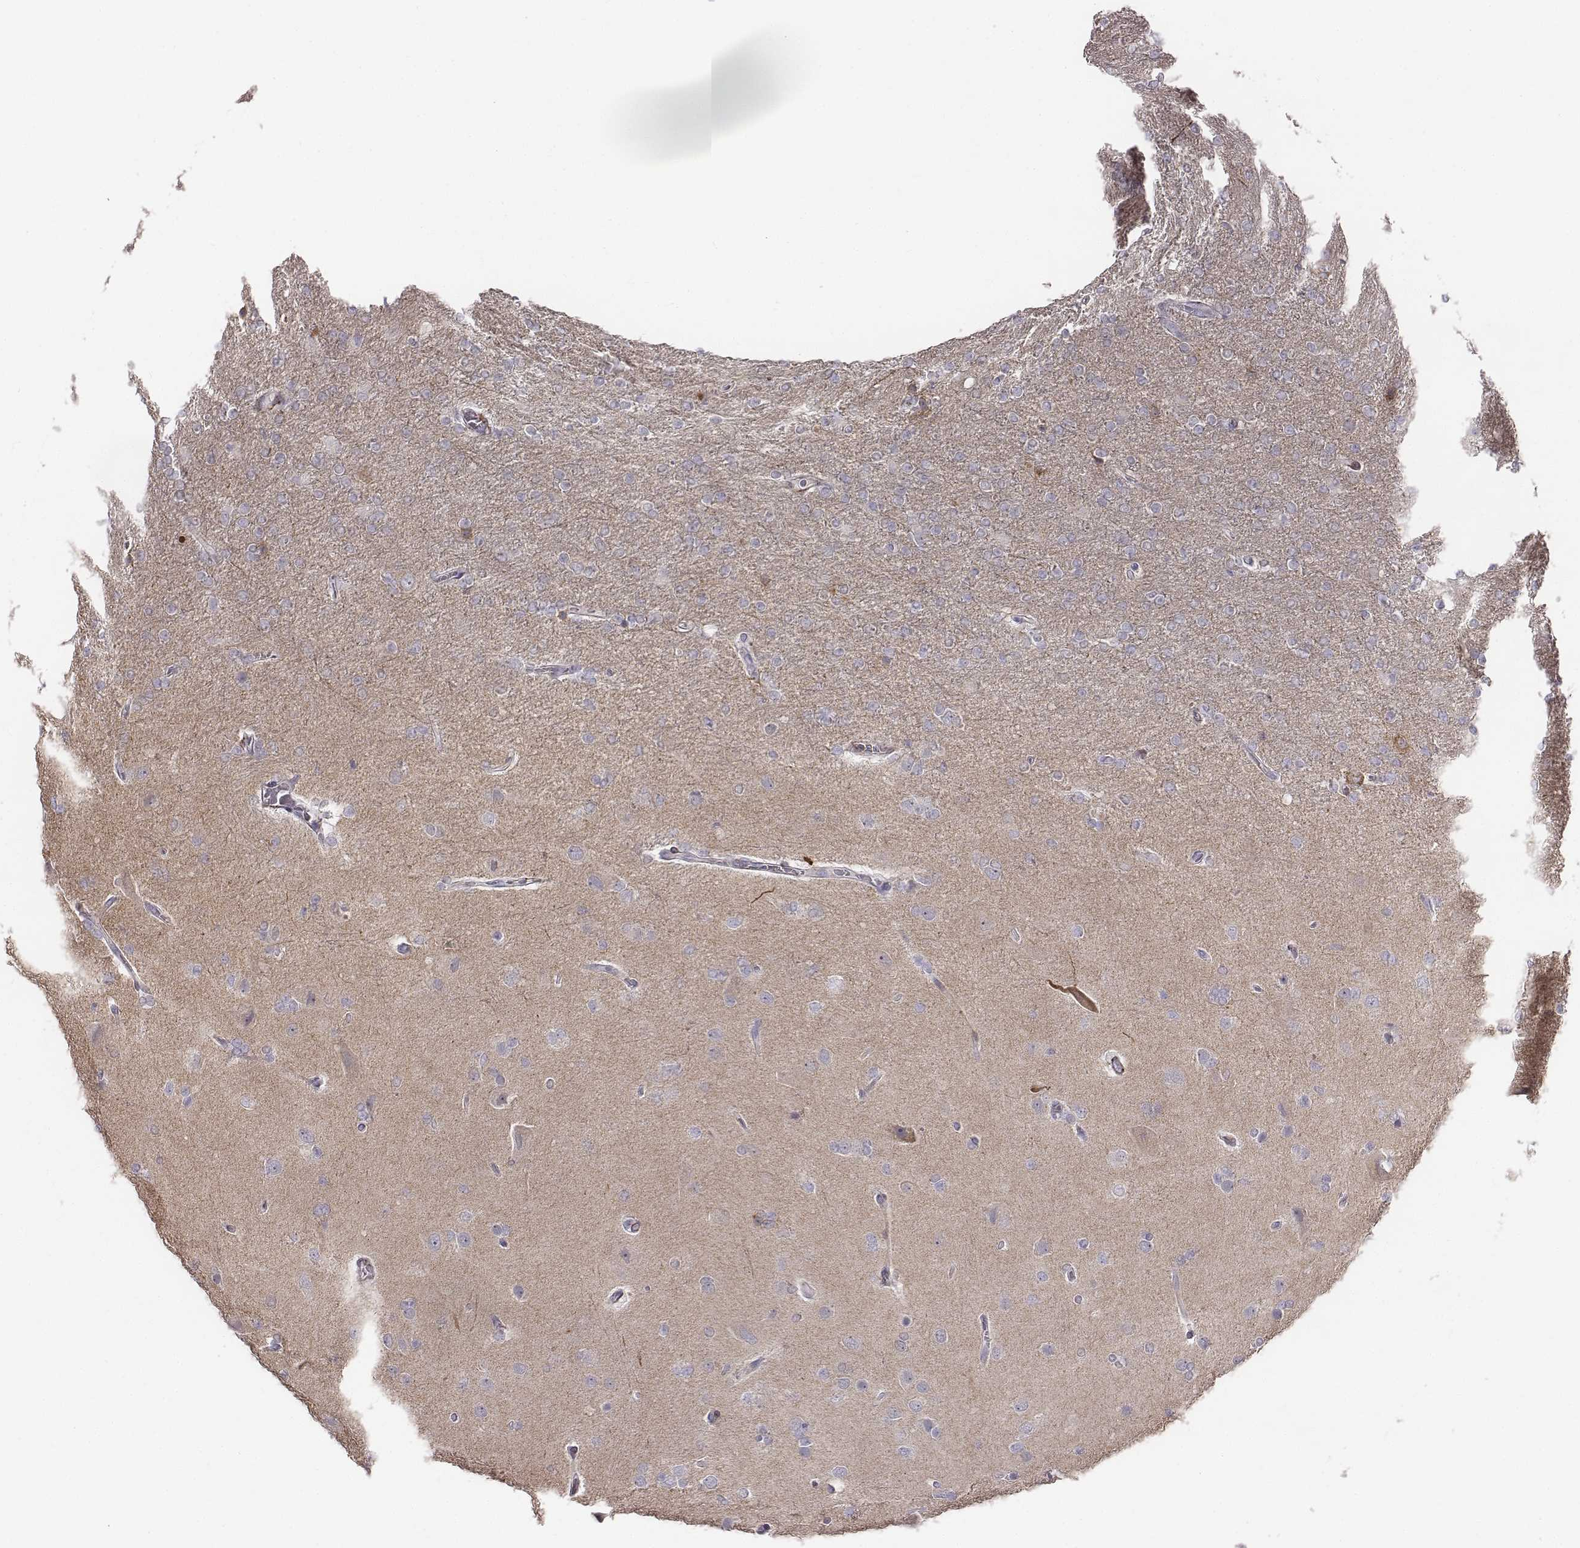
{"staining": {"intensity": "negative", "quantity": "none", "location": "none"}, "tissue": "glioma", "cell_type": "Tumor cells", "image_type": "cancer", "snomed": [{"axis": "morphology", "description": "Glioma, malignant, High grade"}, {"axis": "topography", "description": "Cerebral cortex"}], "caption": "Malignant high-grade glioma was stained to show a protein in brown. There is no significant staining in tumor cells. (DAB (3,3'-diaminobenzidine) immunohistochemistry (IHC), high magnification).", "gene": "PRKCZ", "patient": {"sex": "male", "age": 70}}